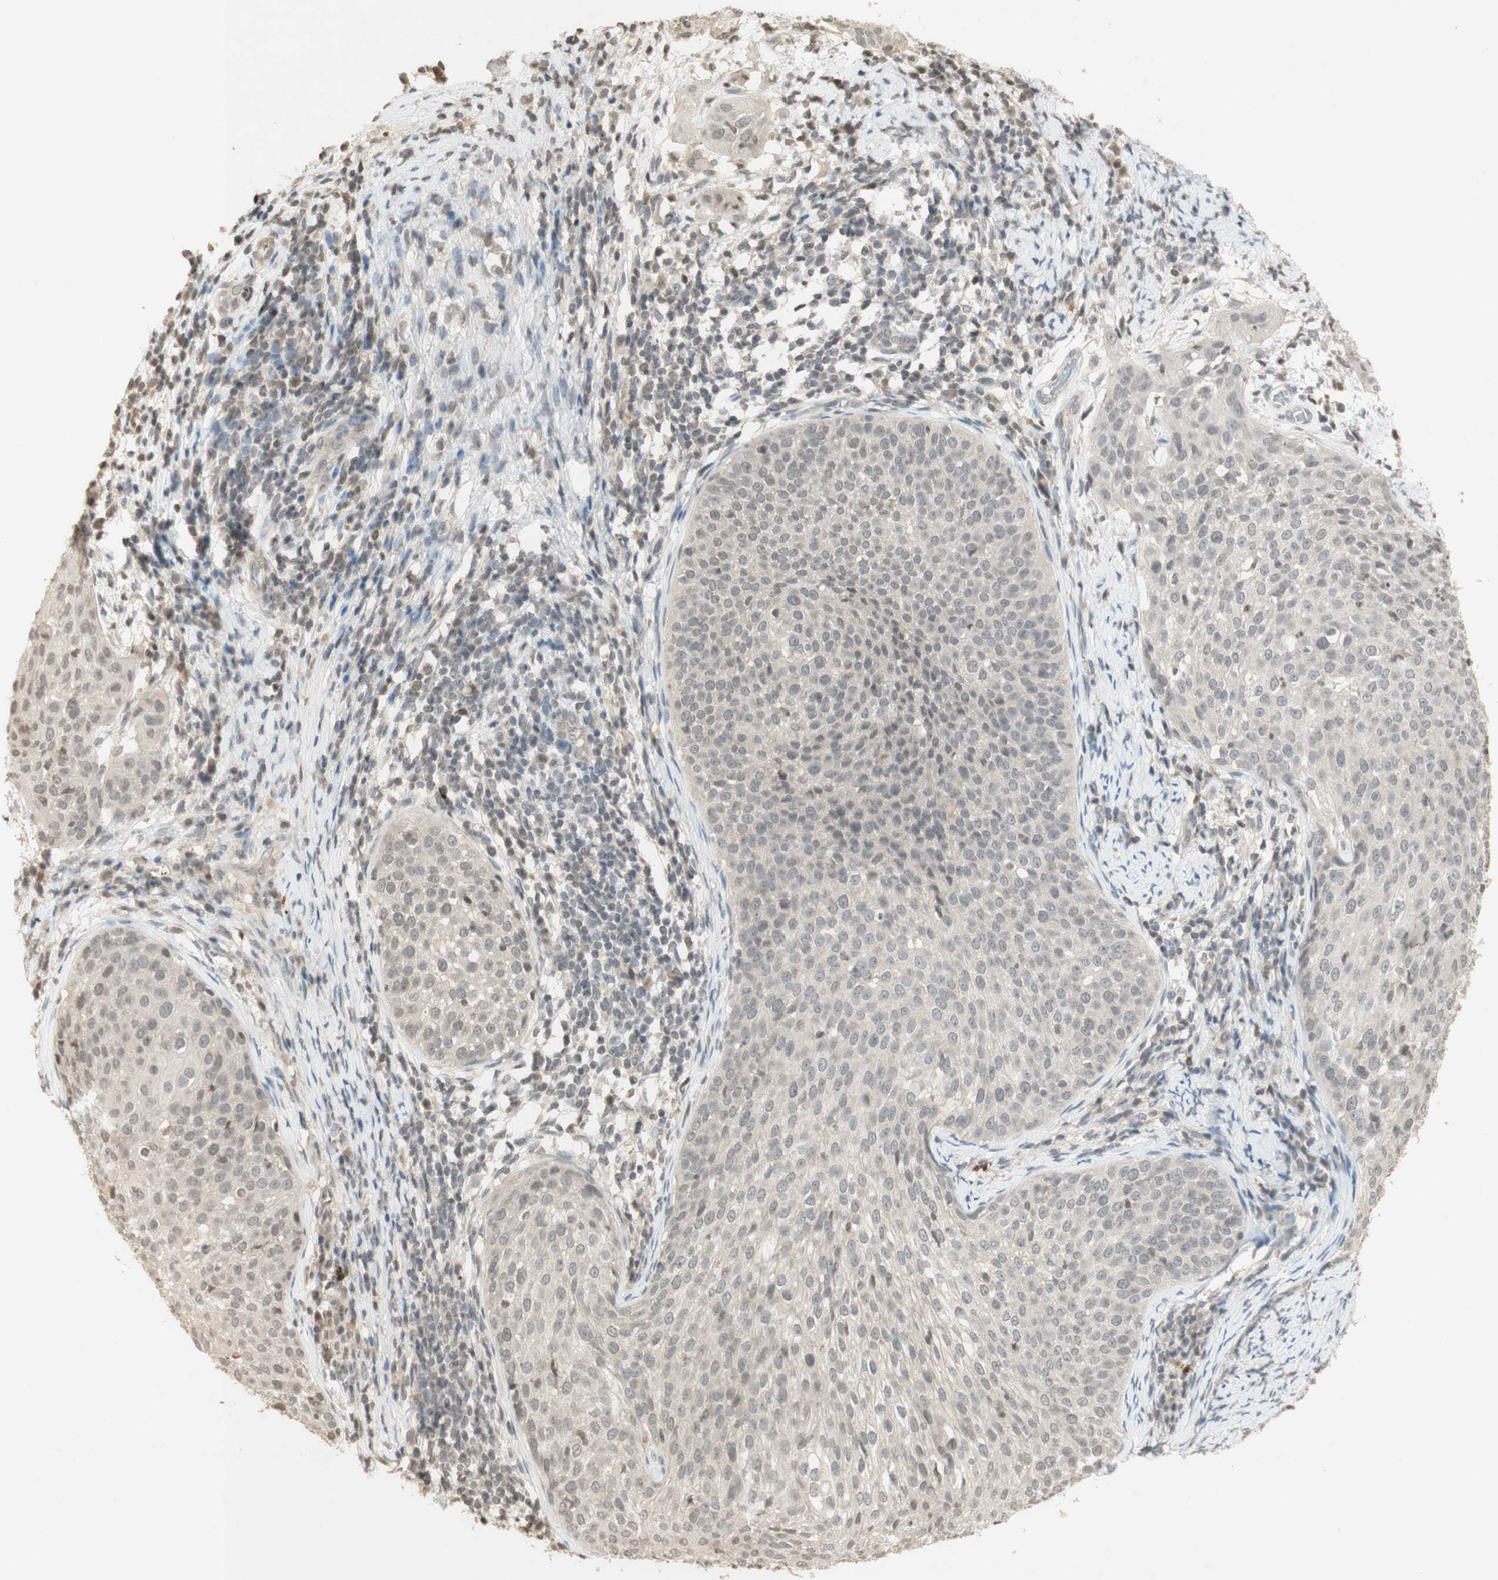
{"staining": {"intensity": "negative", "quantity": "none", "location": "none"}, "tissue": "cervical cancer", "cell_type": "Tumor cells", "image_type": "cancer", "snomed": [{"axis": "morphology", "description": "Squamous cell carcinoma, NOS"}, {"axis": "topography", "description": "Cervix"}], "caption": "IHC of human cervical squamous cell carcinoma exhibits no staining in tumor cells.", "gene": "GLI1", "patient": {"sex": "female", "age": 51}}